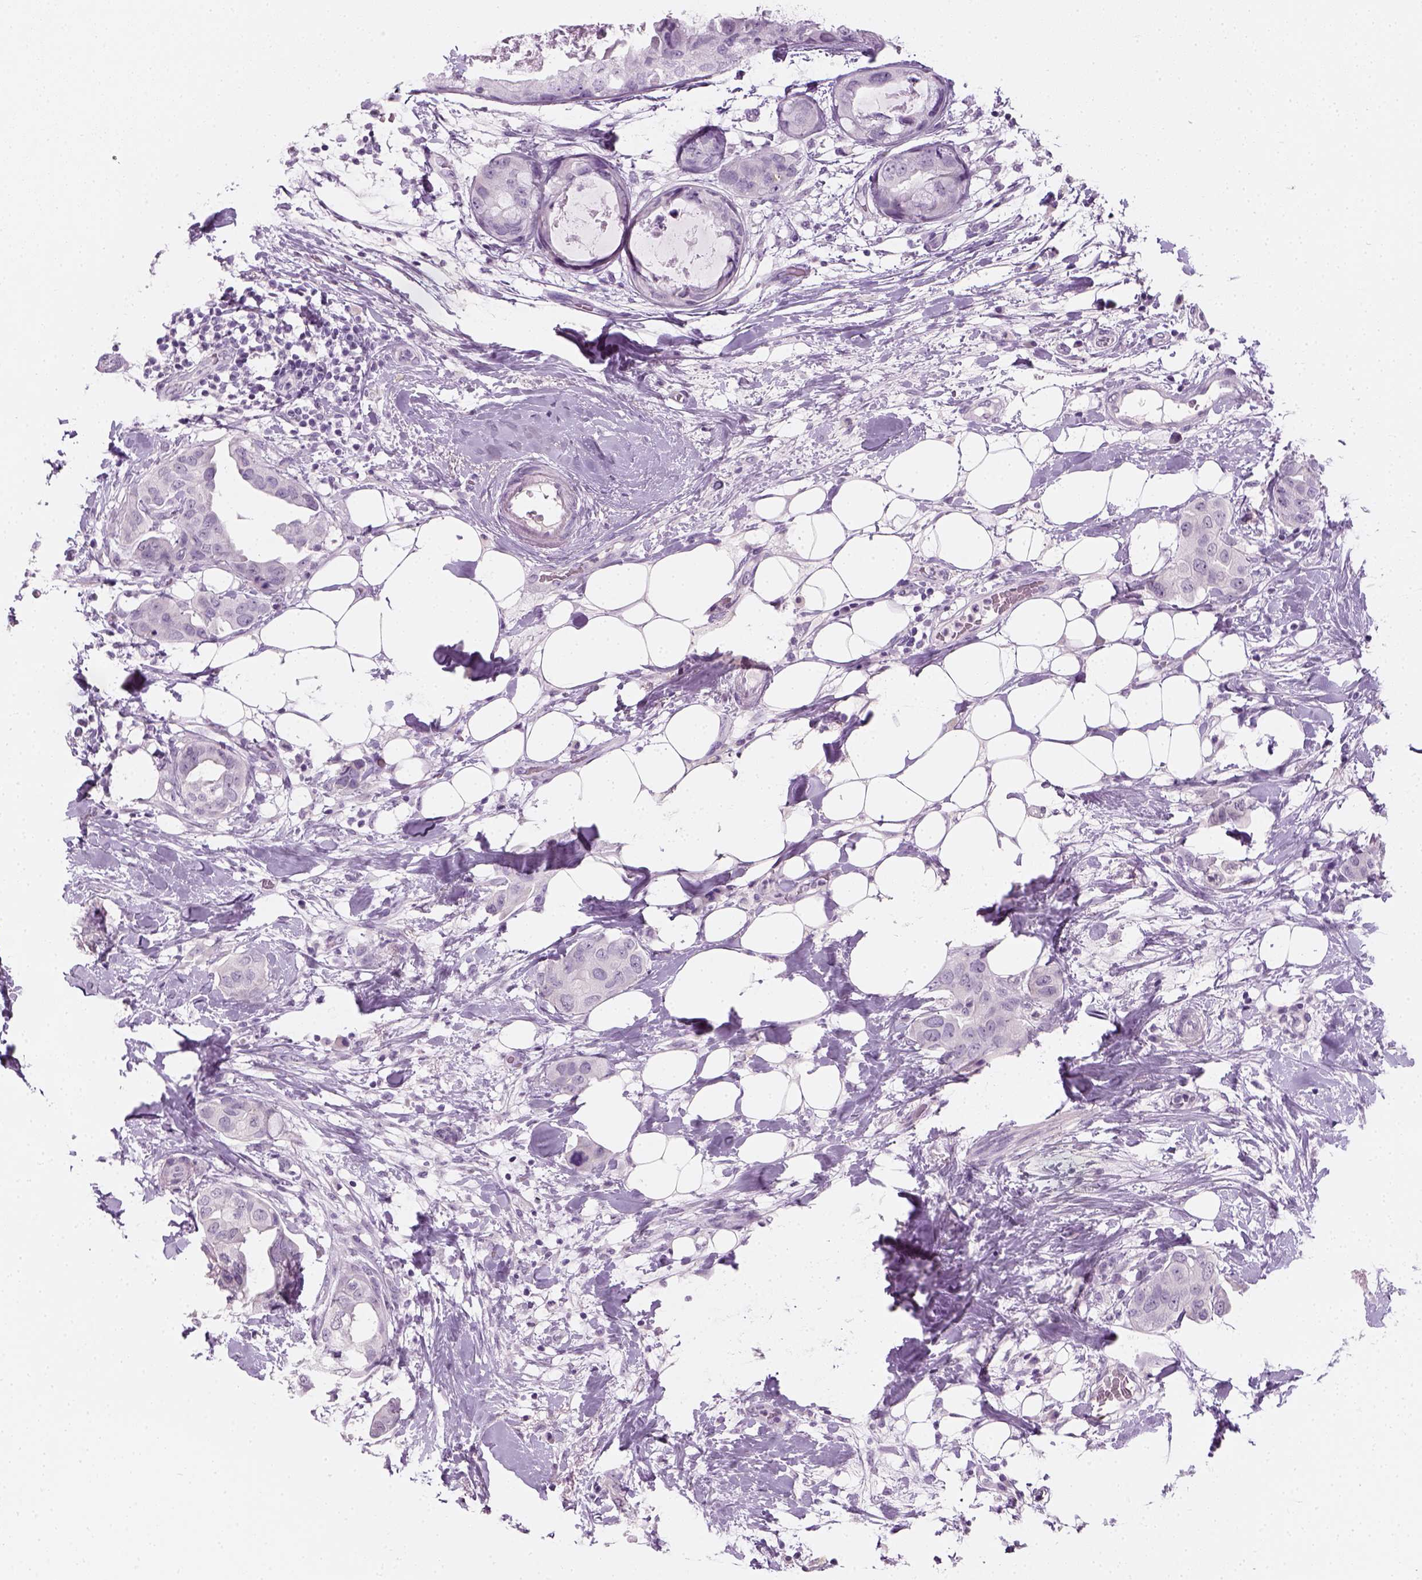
{"staining": {"intensity": "negative", "quantity": "none", "location": "none"}, "tissue": "breast cancer", "cell_type": "Tumor cells", "image_type": "cancer", "snomed": [{"axis": "morphology", "description": "Normal tissue, NOS"}, {"axis": "morphology", "description": "Duct carcinoma"}, {"axis": "topography", "description": "Breast"}], "caption": "Tumor cells show no significant protein staining in infiltrating ductal carcinoma (breast). Nuclei are stained in blue.", "gene": "TH", "patient": {"sex": "female", "age": 40}}